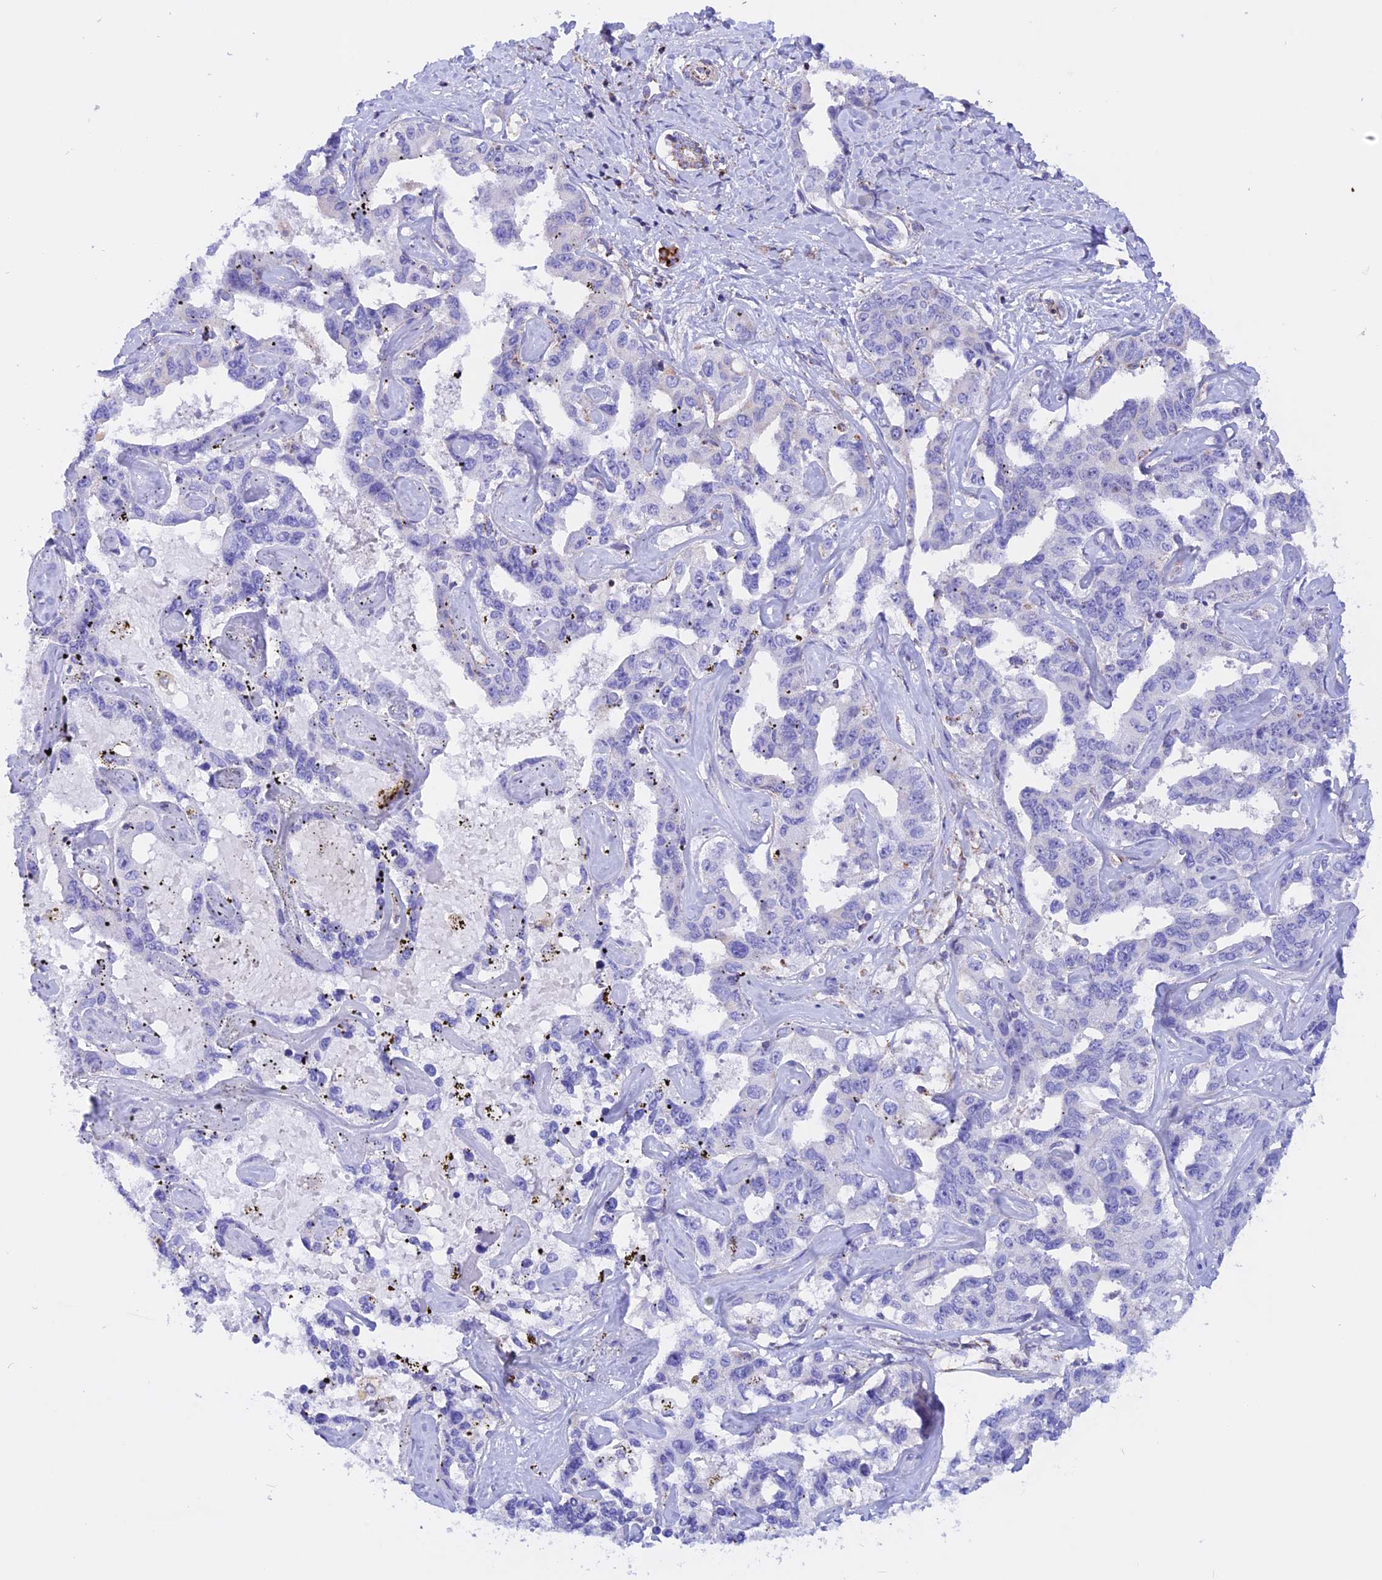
{"staining": {"intensity": "negative", "quantity": "none", "location": "none"}, "tissue": "liver cancer", "cell_type": "Tumor cells", "image_type": "cancer", "snomed": [{"axis": "morphology", "description": "Cholangiocarcinoma"}, {"axis": "topography", "description": "Liver"}], "caption": "This is an immunohistochemistry (IHC) histopathology image of human liver cholangiocarcinoma. There is no expression in tumor cells.", "gene": "GCDH", "patient": {"sex": "male", "age": 59}}